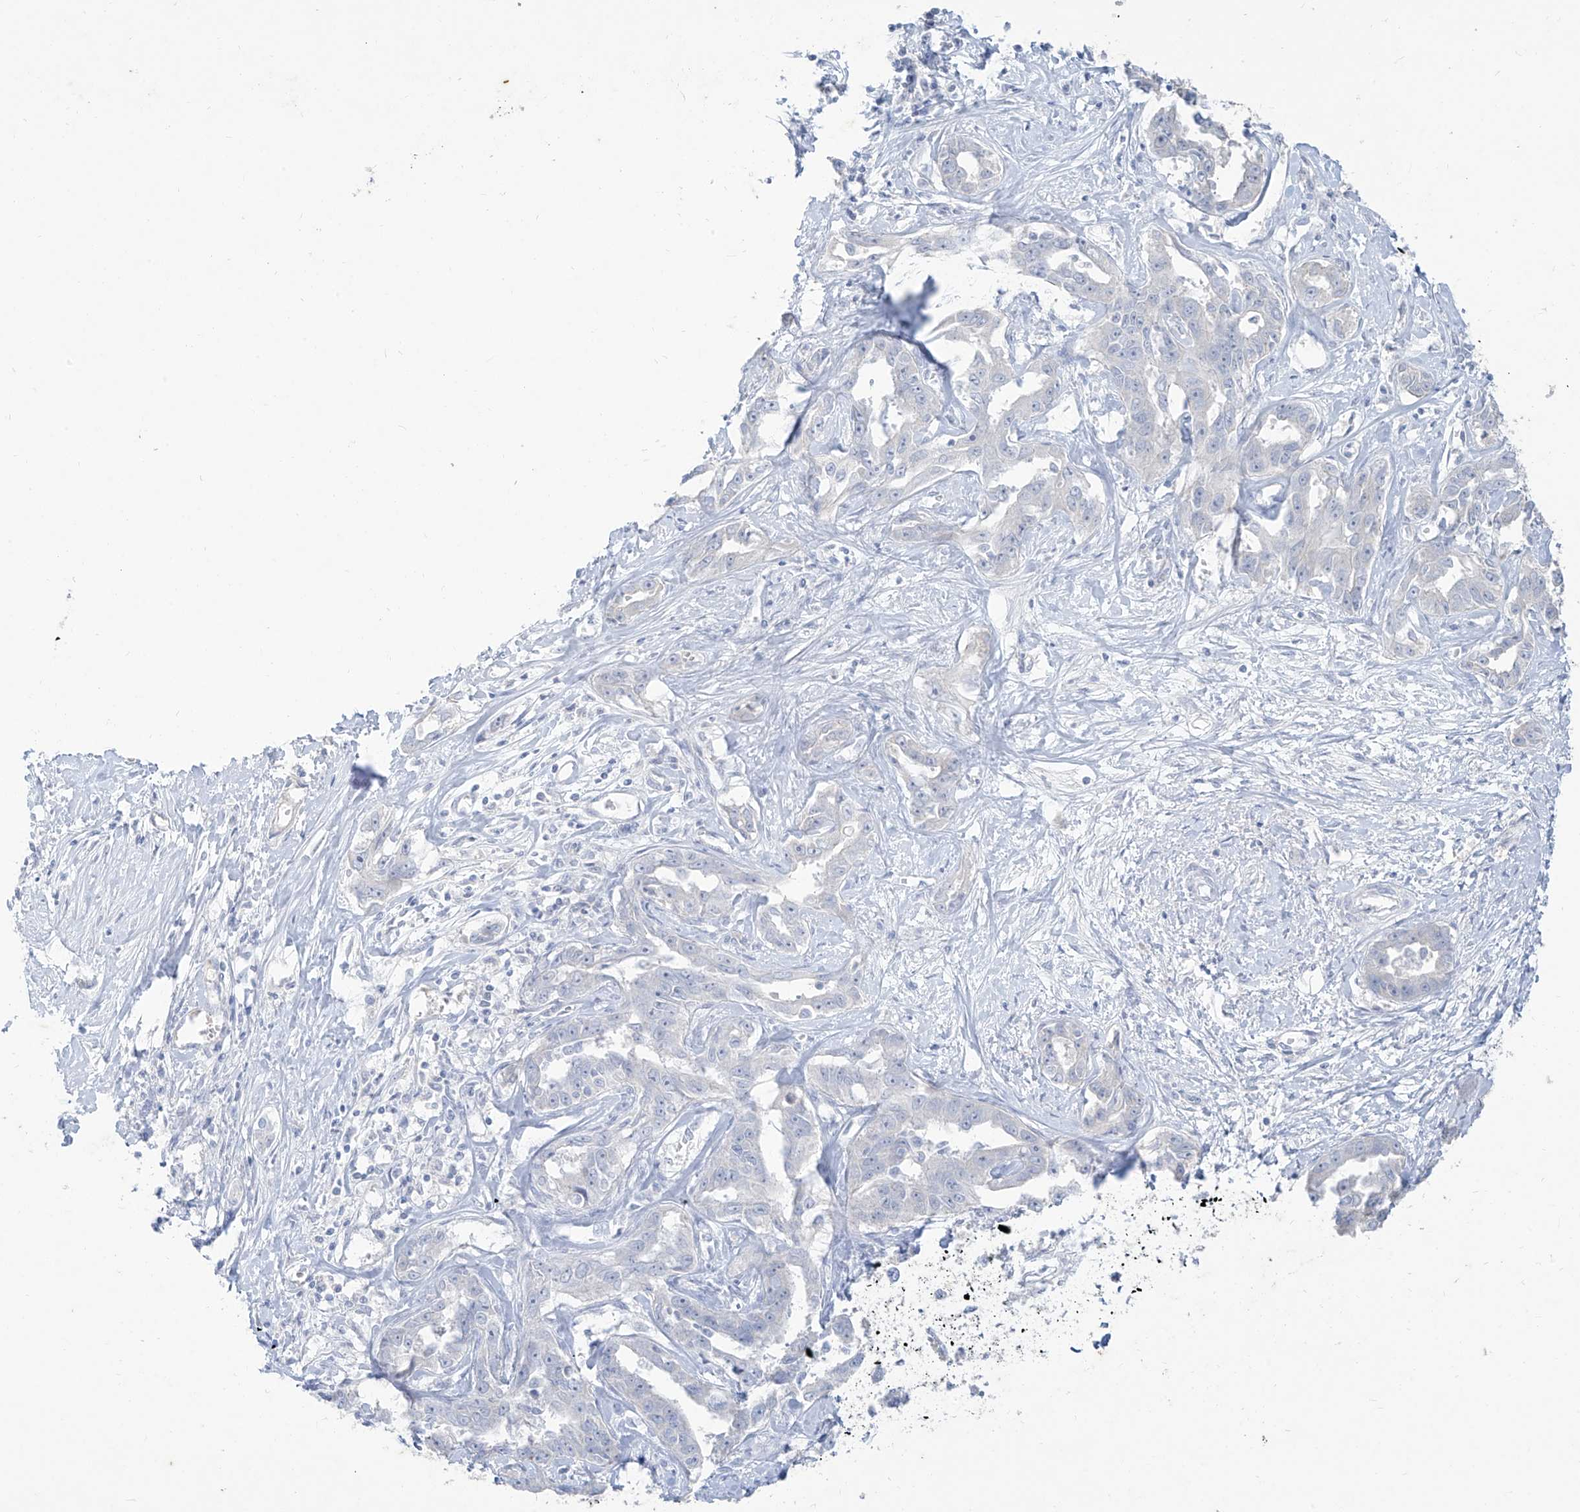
{"staining": {"intensity": "negative", "quantity": "none", "location": "none"}, "tissue": "liver cancer", "cell_type": "Tumor cells", "image_type": "cancer", "snomed": [{"axis": "morphology", "description": "Cholangiocarcinoma"}, {"axis": "topography", "description": "Liver"}], "caption": "This image is of liver cholangiocarcinoma stained with immunohistochemistry to label a protein in brown with the nuclei are counter-stained blue. There is no positivity in tumor cells.", "gene": "TGM4", "patient": {"sex": "male", "age": 59}}